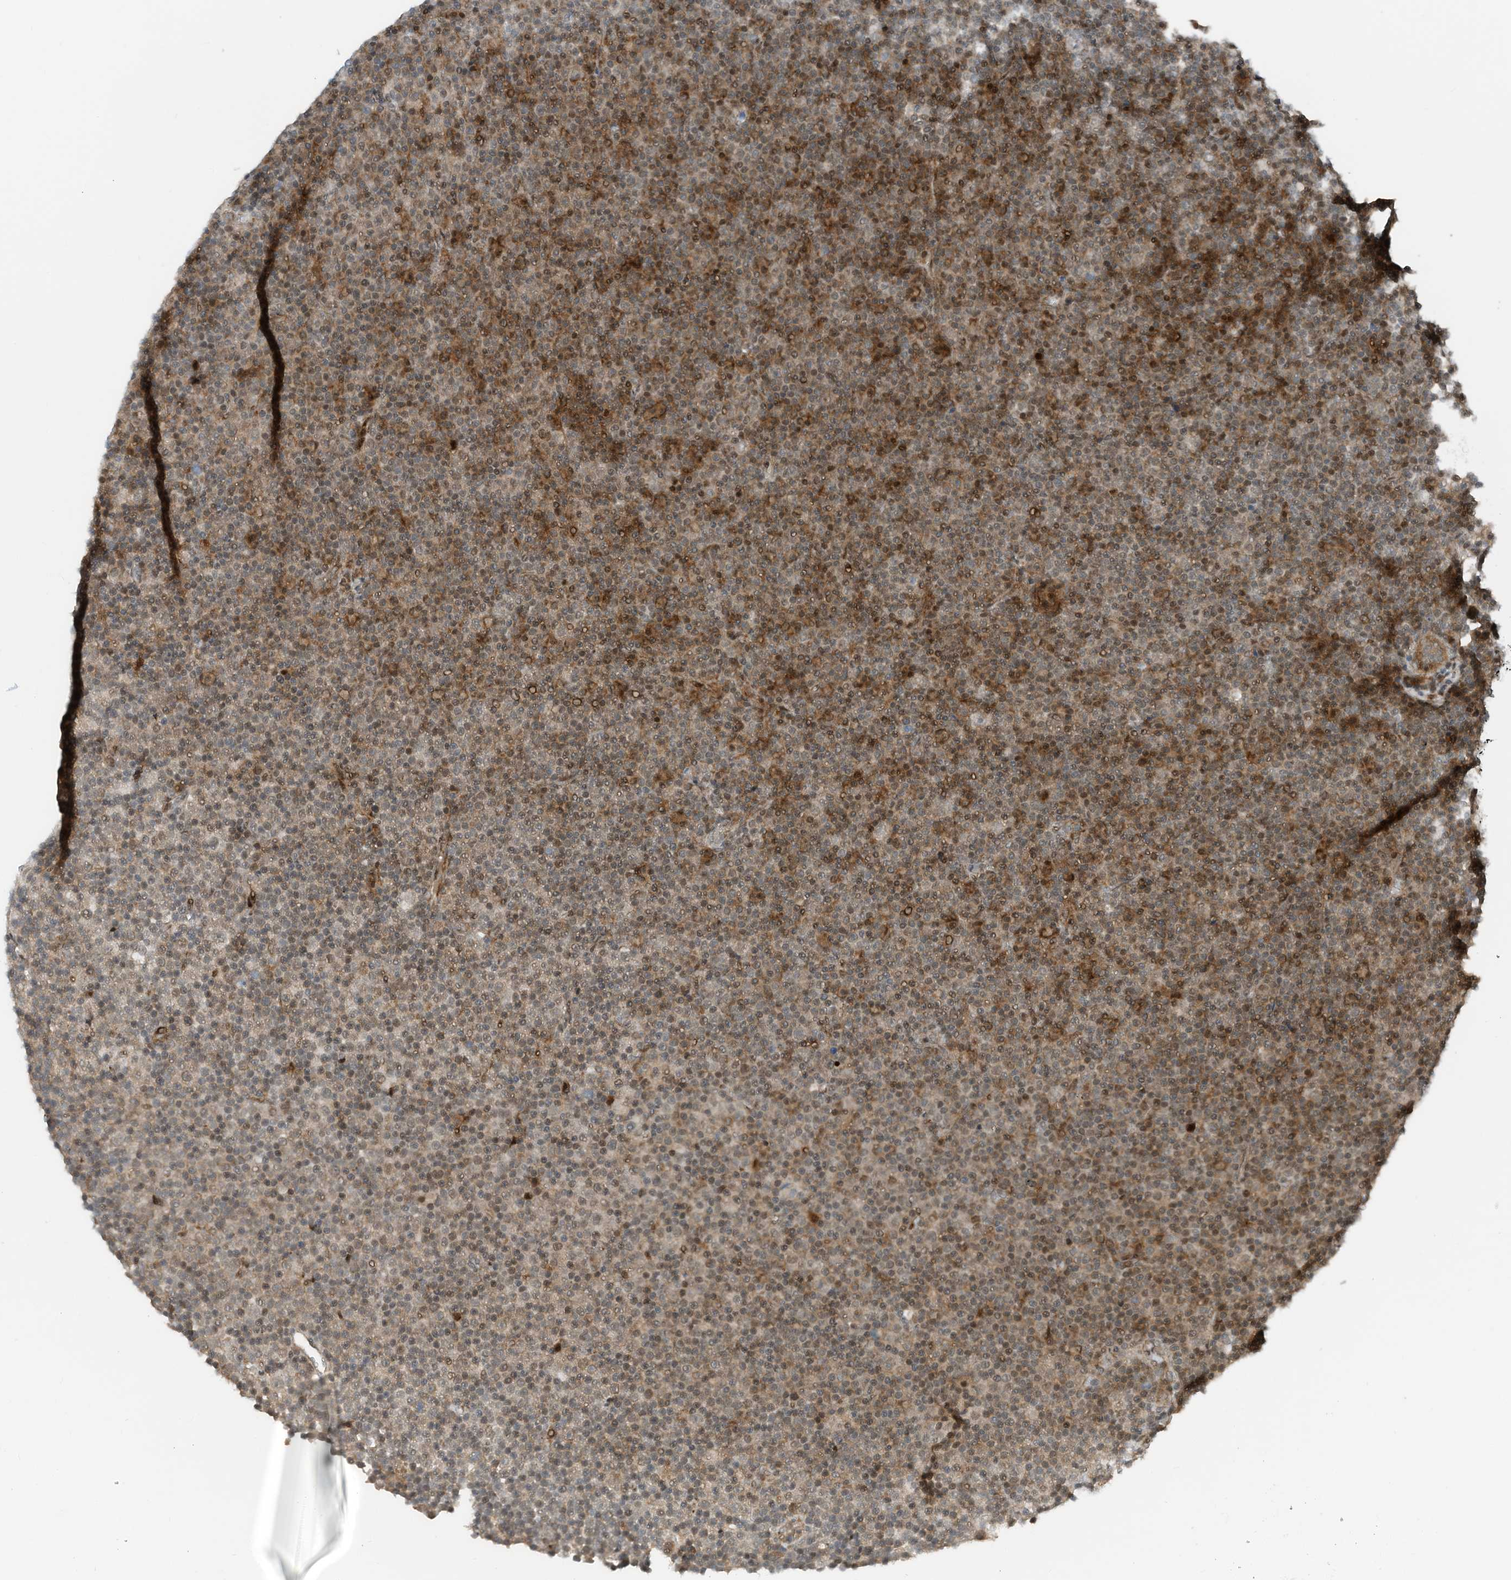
{"staining": {"intensity": "moderate", "quantity": ">75%", "location": "cytoplasmic/membranous,nuclear"}, "tissue": "lymphoma", "cell_type": "Tumor cells", "image_type": "cancer", "snomed": [{"axis": "morphology", "description": "Malignant lymphoma, non-Hodgkin's type, Low grade"}, {"axis": "topography", "description": "Lymph node"}], "caption": "DAB (3,3'-diaminobenzidine) immunohistochemical staining of low-grade malignant lymphoma, non-Hodgkin's type shows moderate cytoplasmic/membranous and nuclear protein expression in approximately >75% of tumor cells.", "gene": "RMND1", "patient": {"sex": "female", "age": 67}}